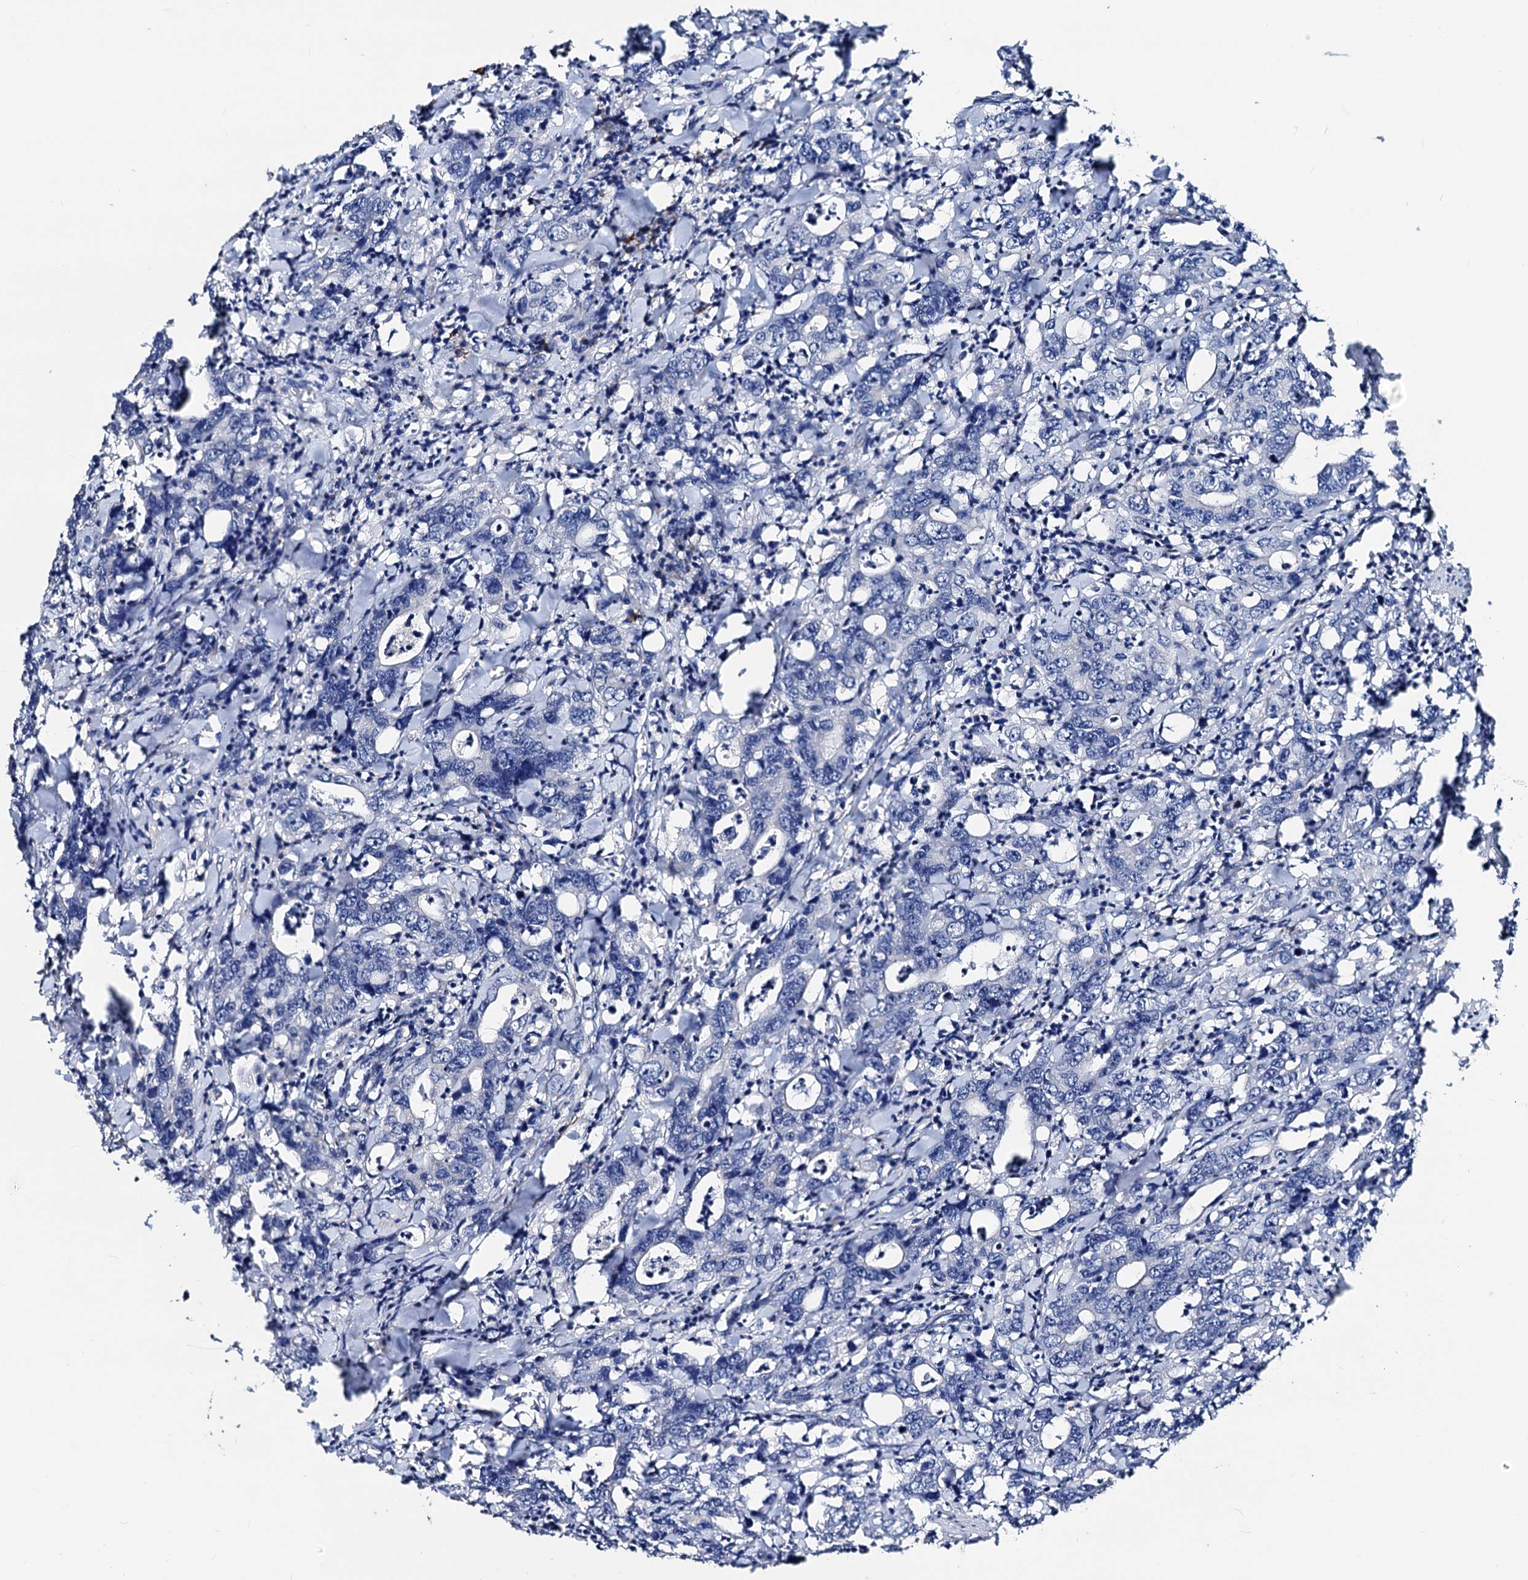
{"staining": {"intensity": "negative", "quantity": "none", "location": "none"}, "tissue": "colorectal cancer", "cell_type": "Tumor cells", "image_type": "cancer", "snomed": [{"axis": "morphology", "description": "Adenocarcinoma, NOS"}, {"axis": "topography", "description": "Colon"}], "caption": "Histopathology image shows no significant protein expression in tumor cells of colorectal cancer (adenocarcinoma).", "gene": "AKAP11", "patient": {"sex": "female", "age": 75}}